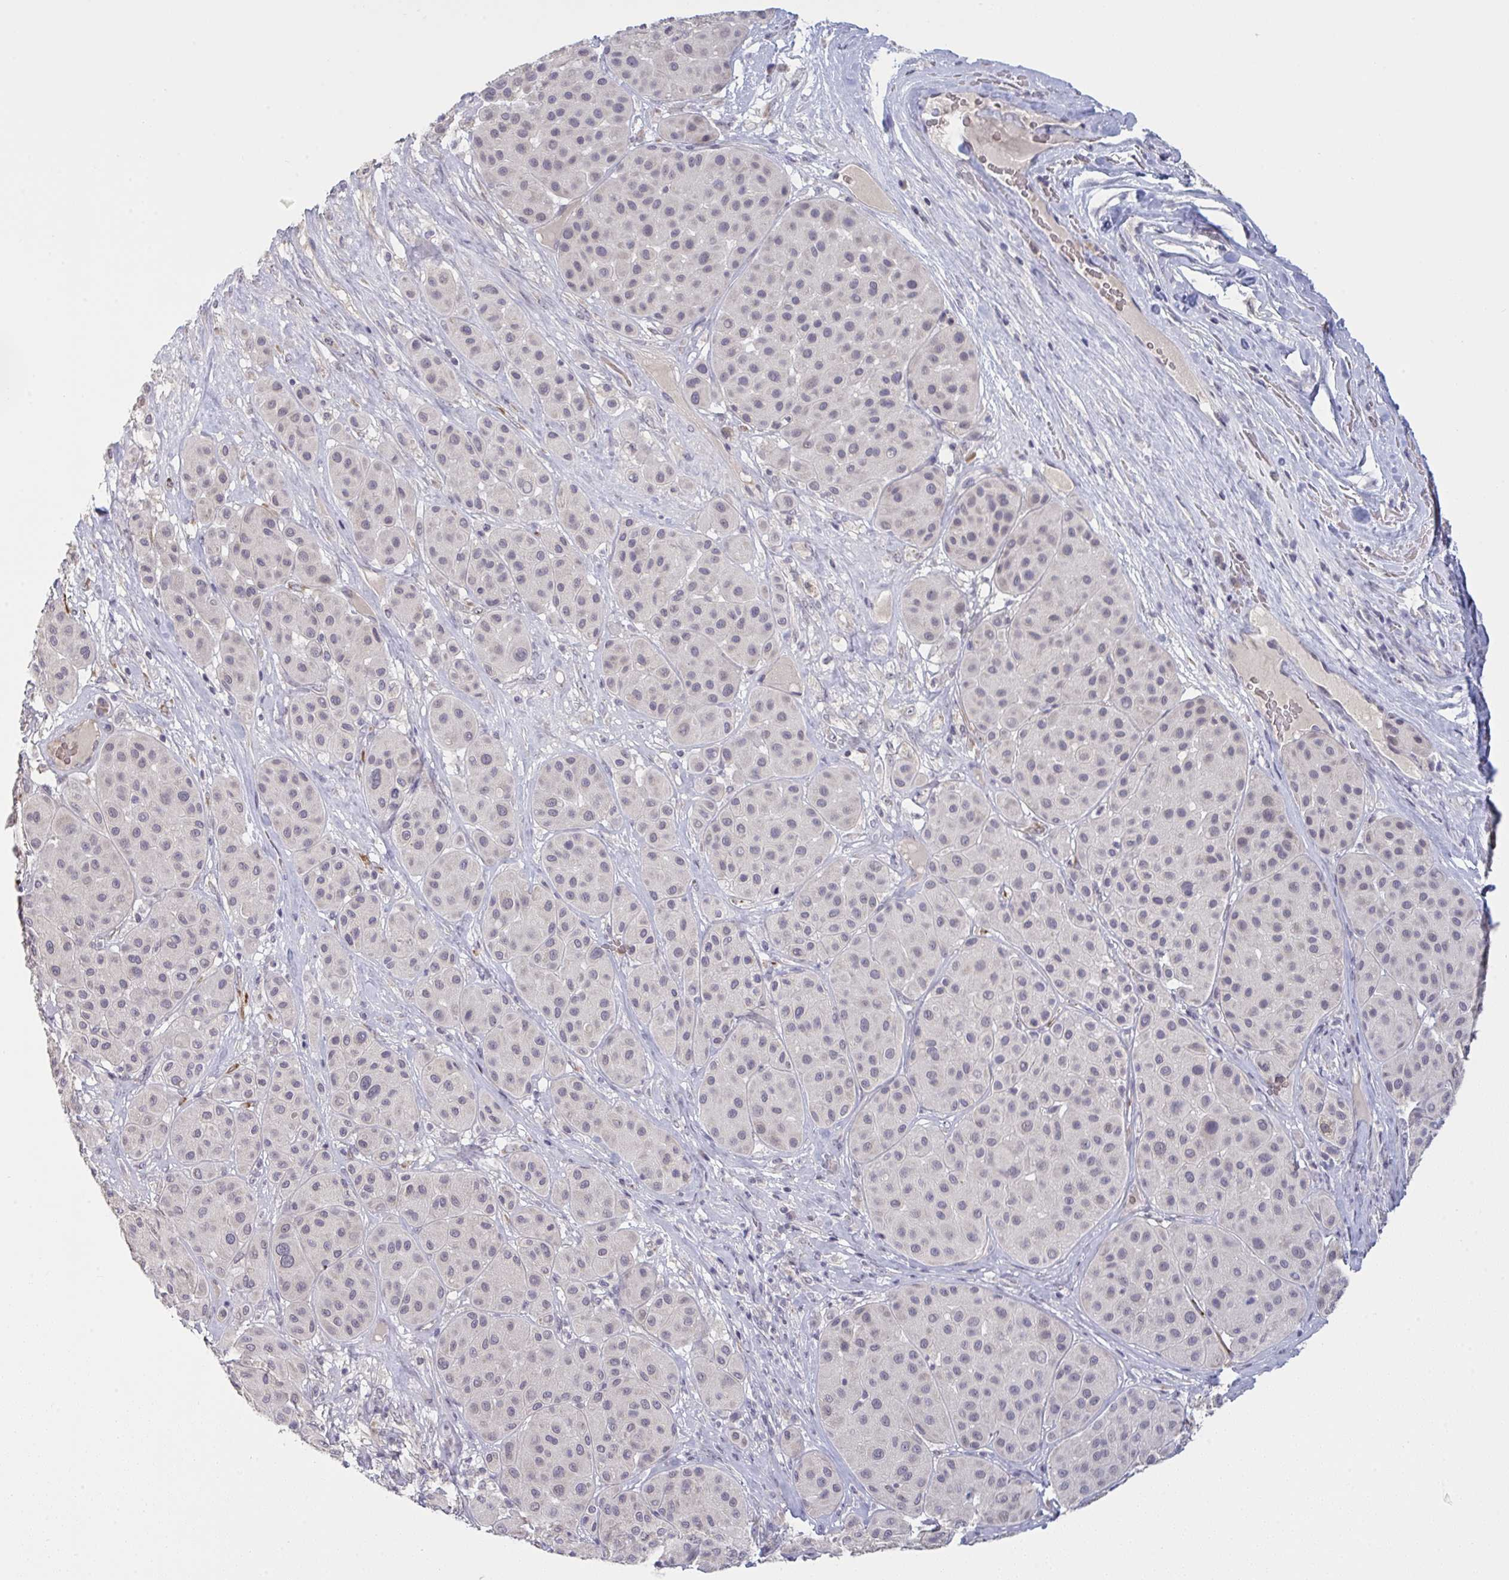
{"staining": {"intensity": "negative", "quantity": "none", "location": "none"}, "tissue": "melanoma", "cell_type": "Tumor cells", "image_type": "cancer", "snomed": [{"axis": "morphology", "description": "Malignant melanoma, Metastatic site"}, {"axis": "topography", "description": "Smooth muscle"}], "caption": "This is a image of IHC staining of malignant melanoma (metastatic site), which shows no positivity in tumor cells. (Brightfield microscopy of DAB (3,3'-diaminobenzidine) immunohistochemistry (IHC) at high magnification).", "gene": "ZNF784", "patient": {"sex": "male", "age": 41}}